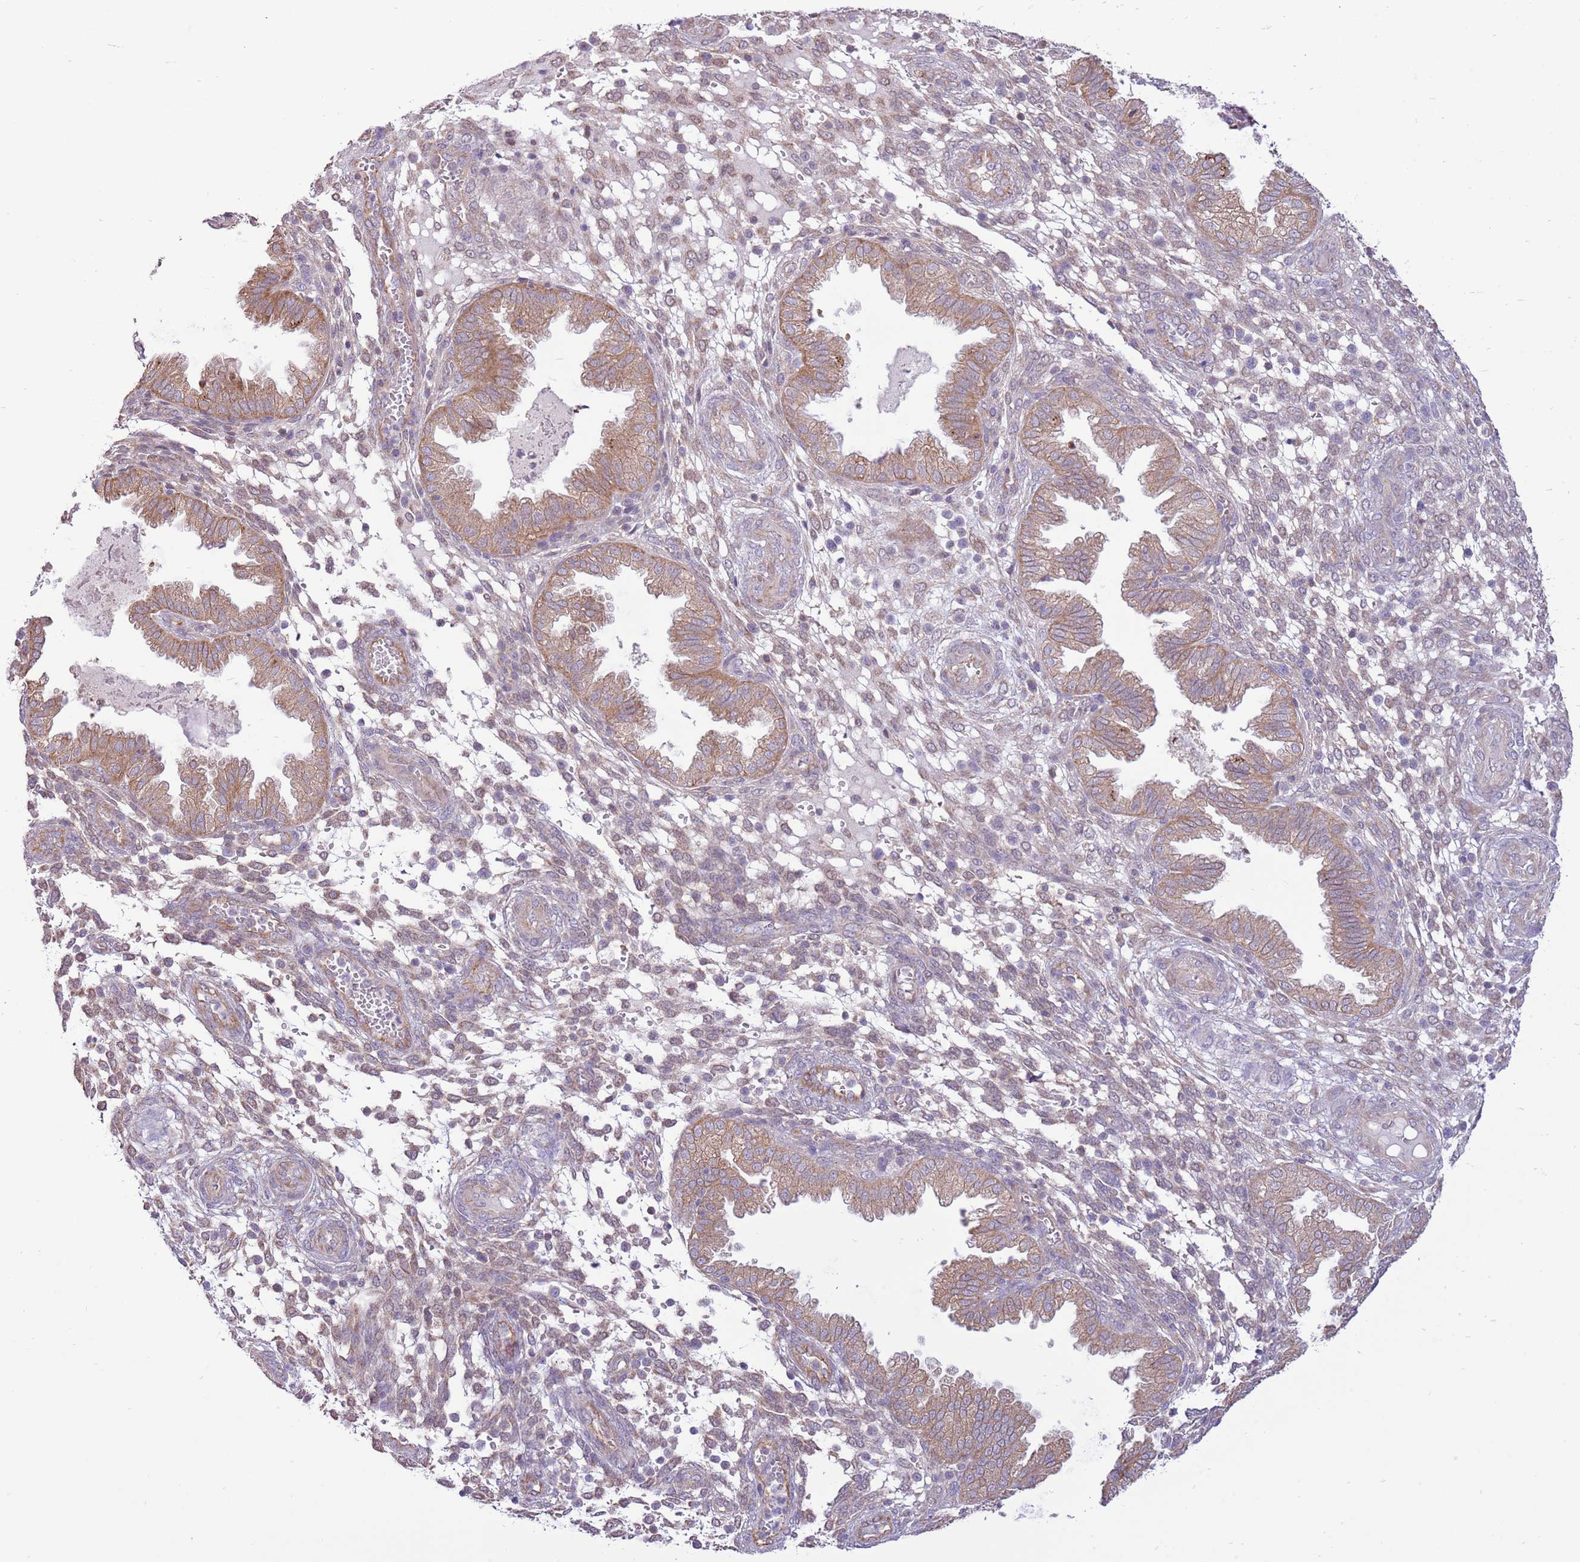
{"staining": {"intensity": "weak", "quantity": "25%-75%", "location": "cytoplasmic/membranous"}, "tissue": "endometrium", "cell_type": "Cells in endometrial stroma", "image_type": "normal", "snomed": [{"axis": "morphology", "description": "Normal tissue, NOS"}, {"axis": "topography", "description": "Endometrium"}], "caption": "IHC photomicrograph of unremarkable endometrium: endometrium stained using IHC displays low levels of weak protein expression localized specifically in the cytoplasmic/membranous of cells in endometrial stroma, appearing as a cytoplasmic/membranous brown color.", "gene": "ARL2BP", "patient": {"sex": "female", "age": 33}}